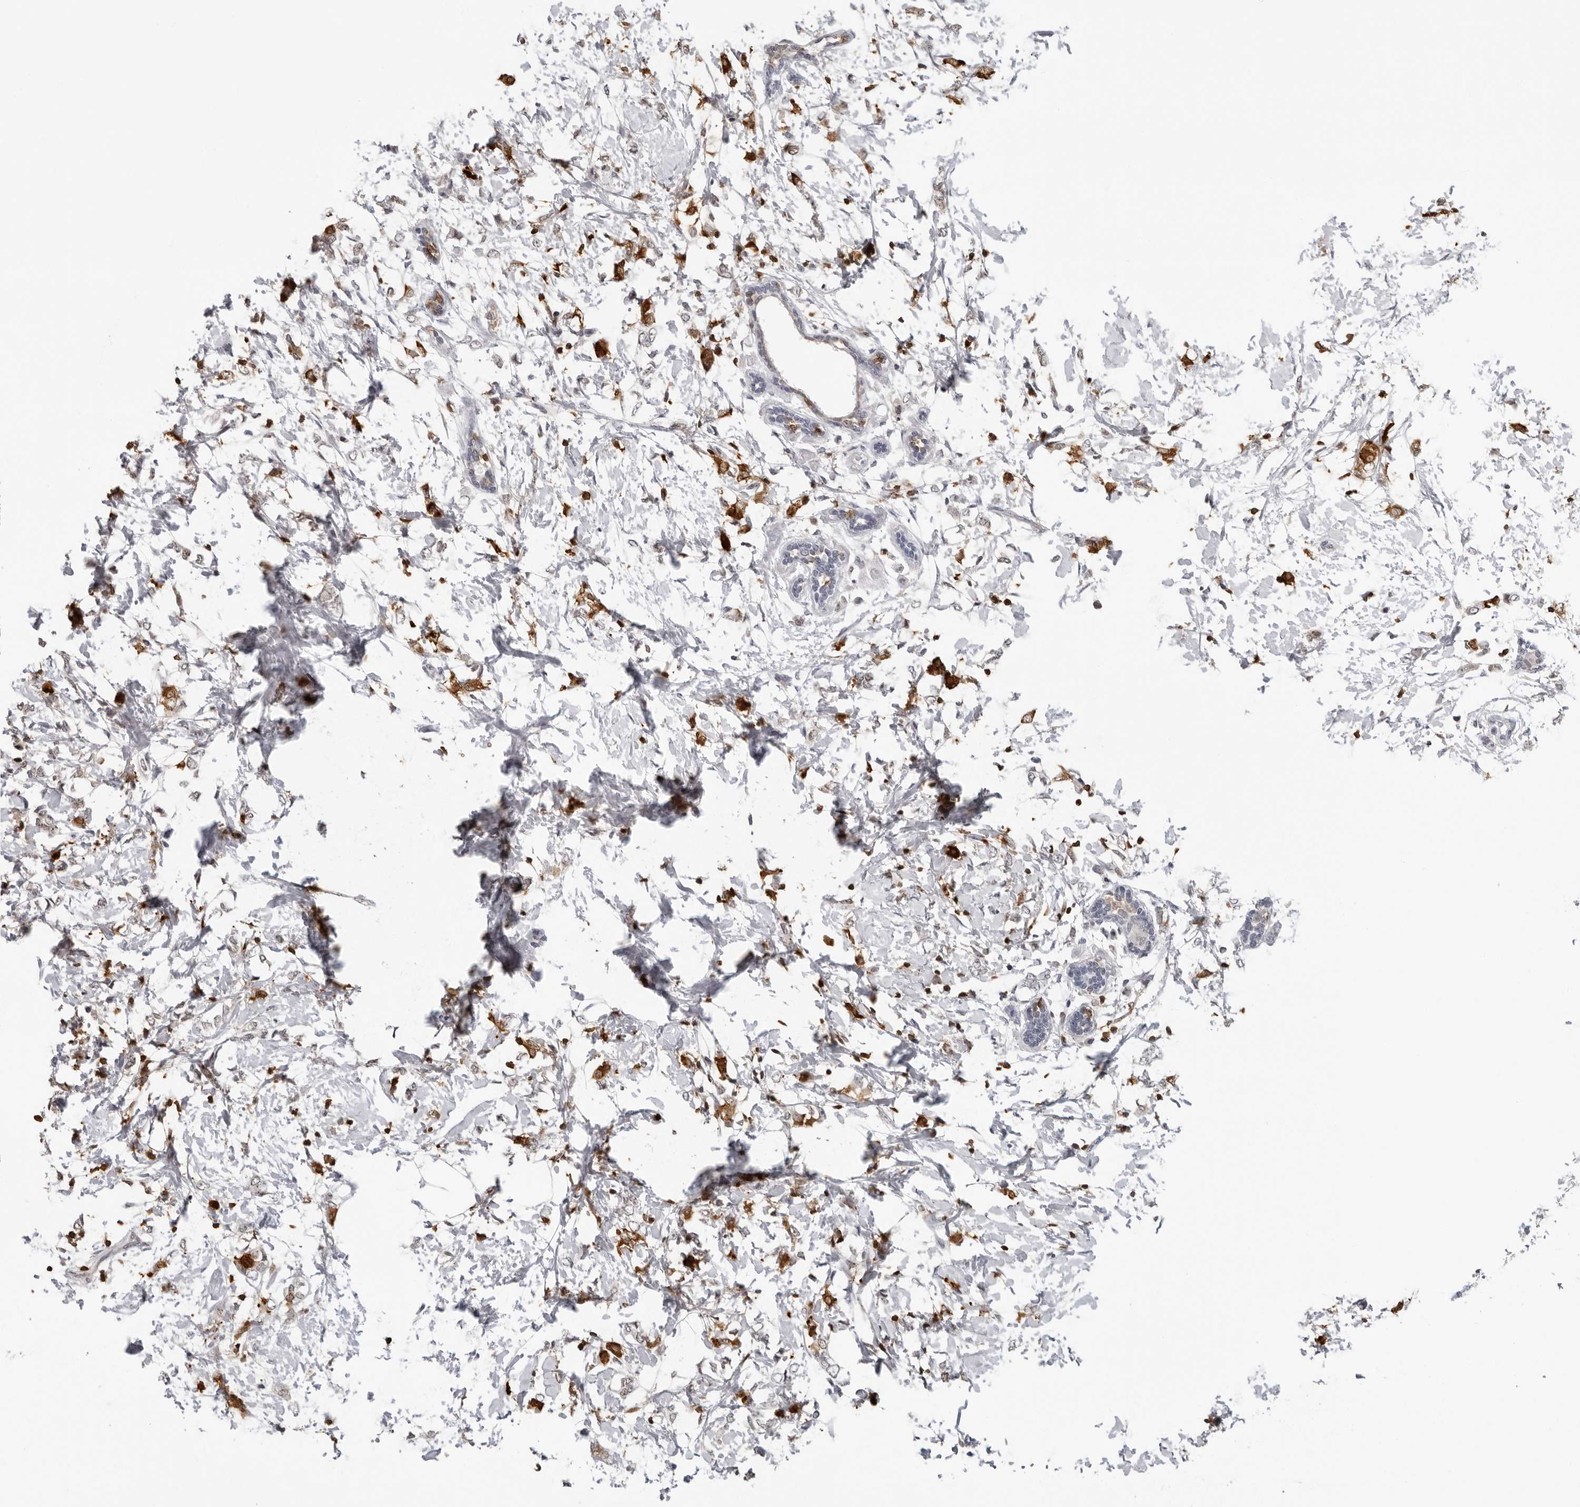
{"staining": {"intensity": "moderate", "quantity": ">75%", "location": "cytoplasmic/membranous"}, "tissue": "breast cancer", "cell_type": "Tumor cells", "image_type": "cancer", "snomed": [{"axis": "morphology", "description": "Normal tissue, NOS"}, {"axis": "morphology", "description": "Lobular carcinoma"}, {"axis": "topography", "description": "Breast"}], "caption": "Human lobular carcinoma (breast) stained for a protein (brown) reveals moderate cytoplasmic/membranous positive positivity in about >75% of tumor cells.", "gene": "HSPH1", "patient": {"sex": "female", "age": 47}}